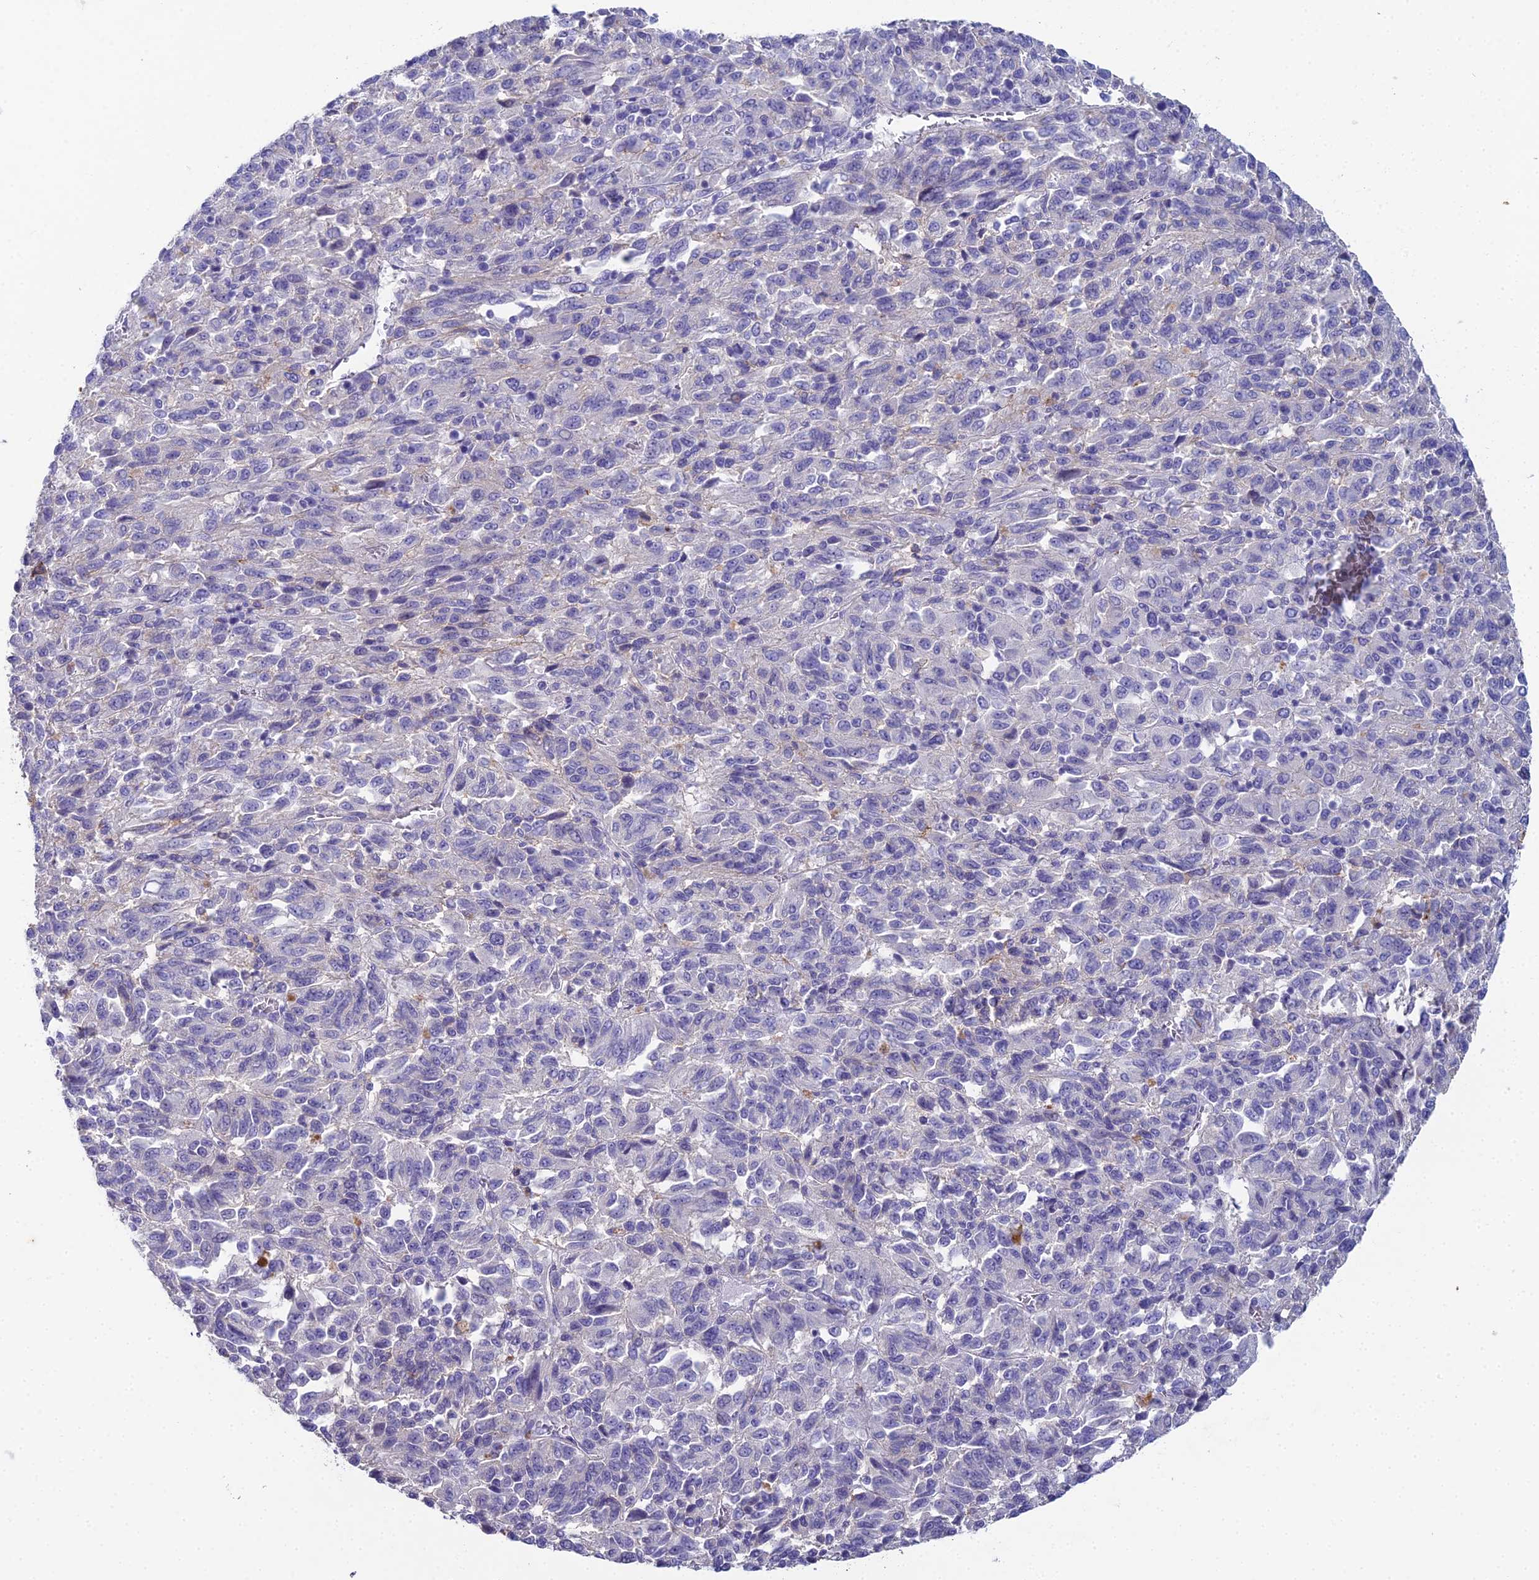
{"staining": {"intensity": "negative", "quantity": "none", "location": "none"}, "tissue": "melanoma", "cell_type": "Tumor cells", "image_type": "cancer", "snomed": [{"axis": "morphology", "description": "Malignant melanoma, Metastatic site"}, {"axis": "topography", "description": "Lung"}], "caption": "The IHC photomicrograph has no significant staining in tumor cells of melanoma tissue.", "gene": "NCAM1", "patient": {"sex": "male", "age": 64}}